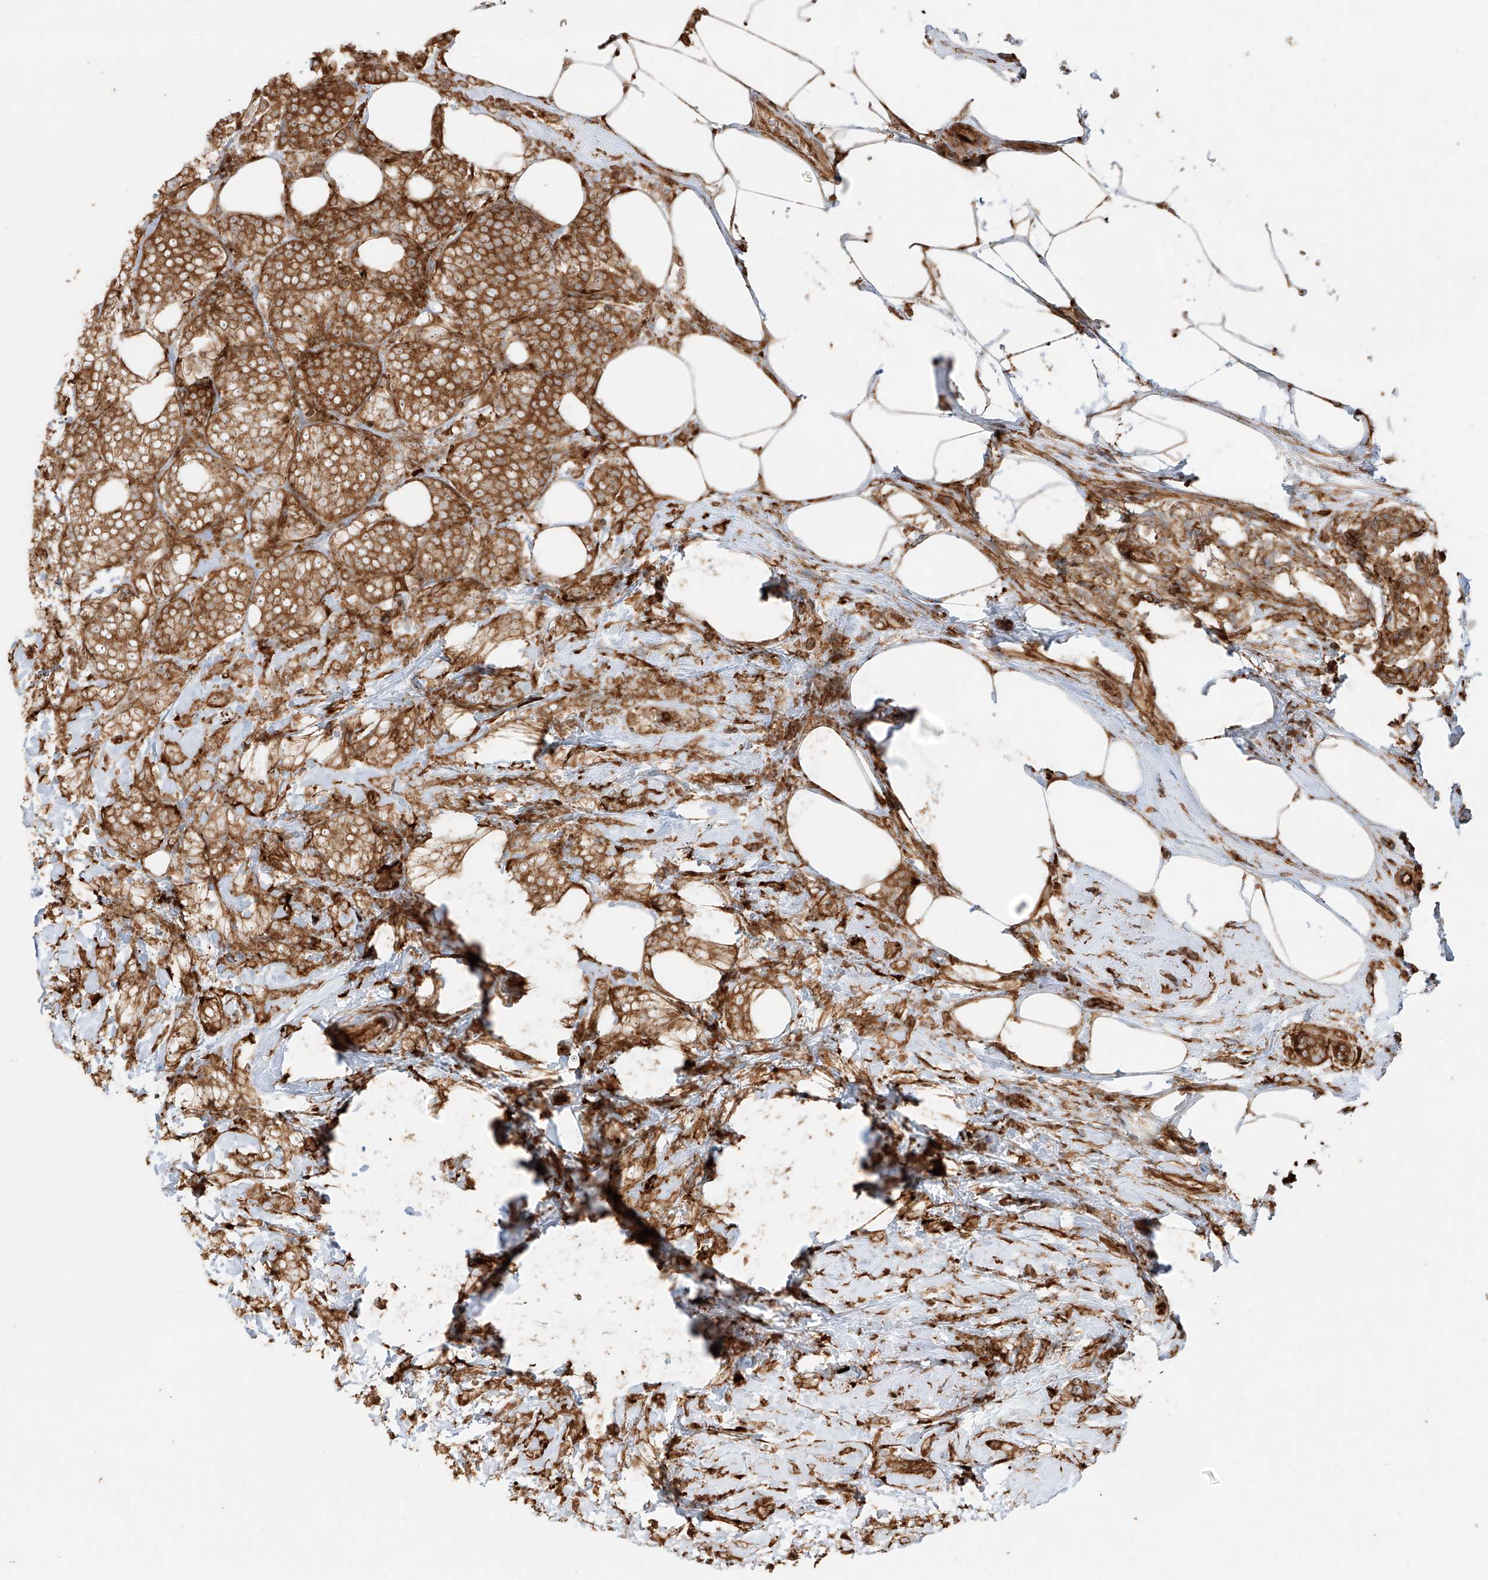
{"staining": {"intensity": "strong", "quantity": ">75%", "location": "cytoplasmic/membranous"}, "tissue": "breast cancer", "cell_type": "Tumor cells", "image_type": "cancer", "snomed": [{"axis": "morphology", "description": "Lobular carcinoma"}, {"axis": "topography", "description": "Breast"}], "caption": "Immunohistochemistry (IHC) of breast cancer exhibits high levels of strong cytoplasmic/membranous expression in approximately >75% of tumor cells.", "gene": "SNX9", "patient": {"sex": "female", "age": 58}}